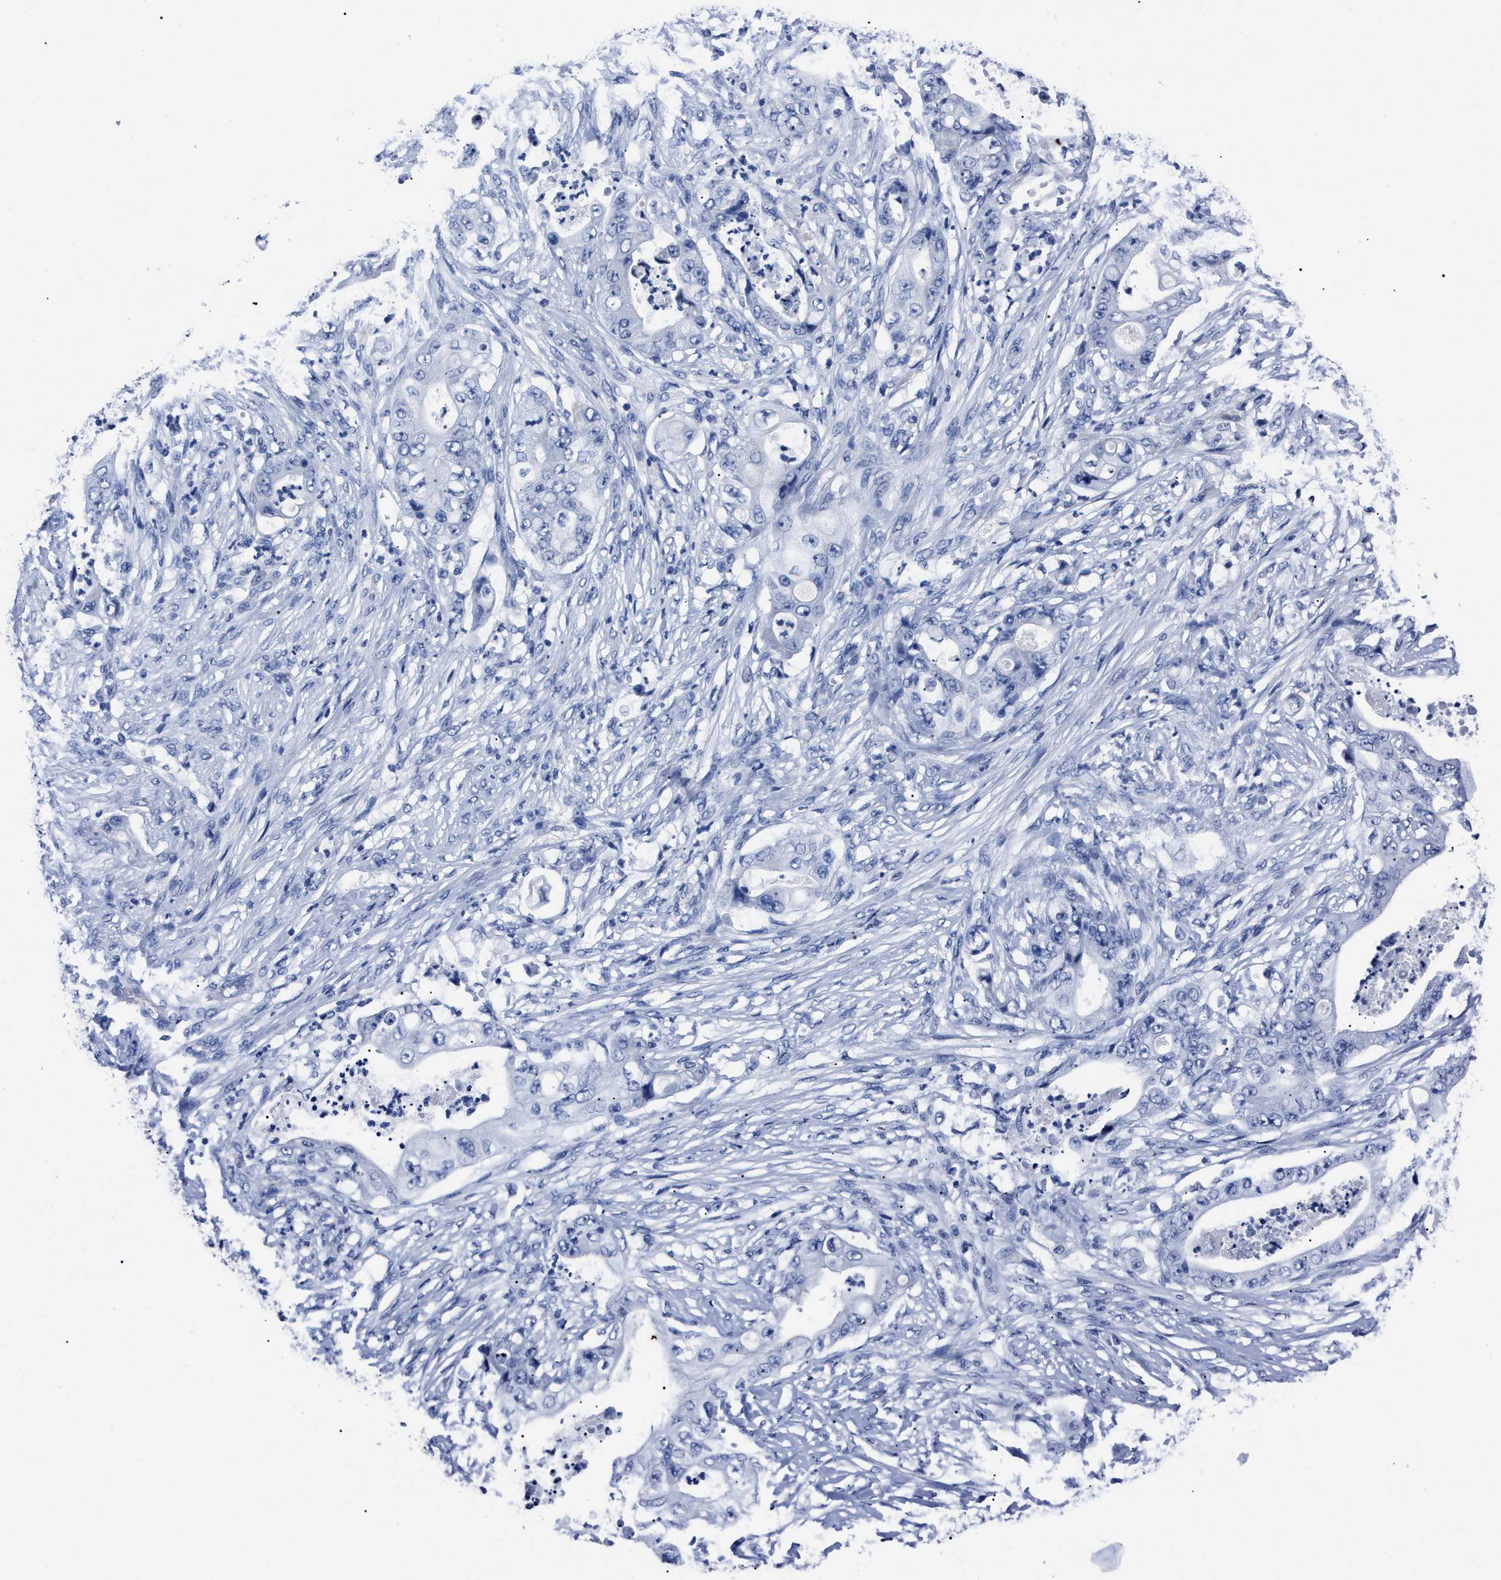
{"staining": {"intensity": "negative", "quantity": "none", "location": "none"}, "tissue": "stomach cancer", "cell_type": "Tumor cells", "image_type": "cancer", "snomed": [{"axis": "morphology", "description": "Adenocarcinoma, NOS"}, {"axis": "topography", "description": "Stomach"}], "caption": "The micrograph reveals no staining of tumor cells in stomach cancer.", "gene": "ALPG", "patient": {"sex": "female", "age": 73}}